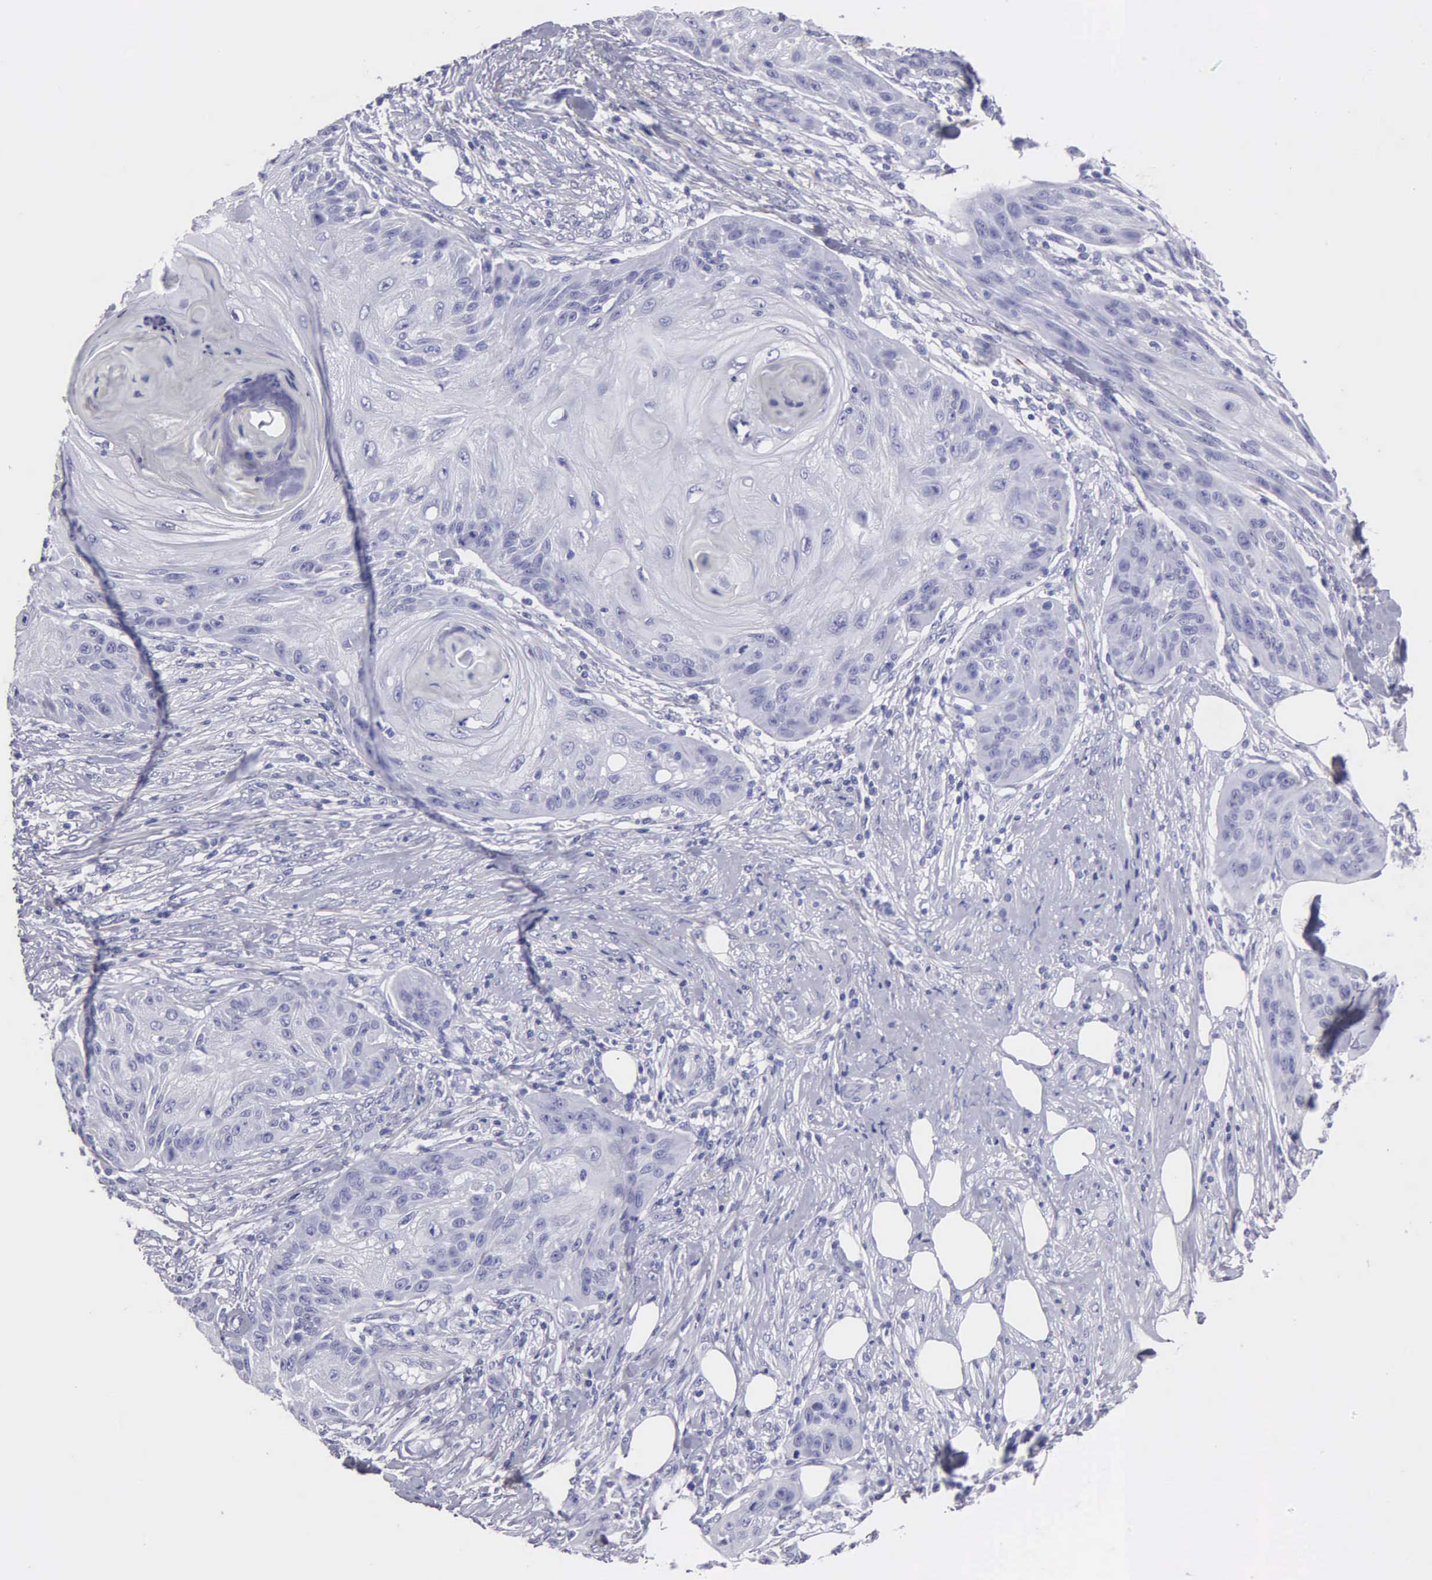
{"staining": {"intensity": "negative", "quantity": "none", "location": "none"}, "tissue": "skin cancer", "cell_type": "Tumor cells", "image_type": "cancer", "snomed": [{"axis": "morphology", "description": "Squamous cell carcinoma, NOS"}, {"axis": "topography", "description": "Skin"}], "caption": "Immunohistochemistry image of human skin squamous cell carcinoma stained for a protein (brown), which displays no staining in tumor cells.", "gene": "FBLN5", "patient": {"sex": "female", "age": 88}}